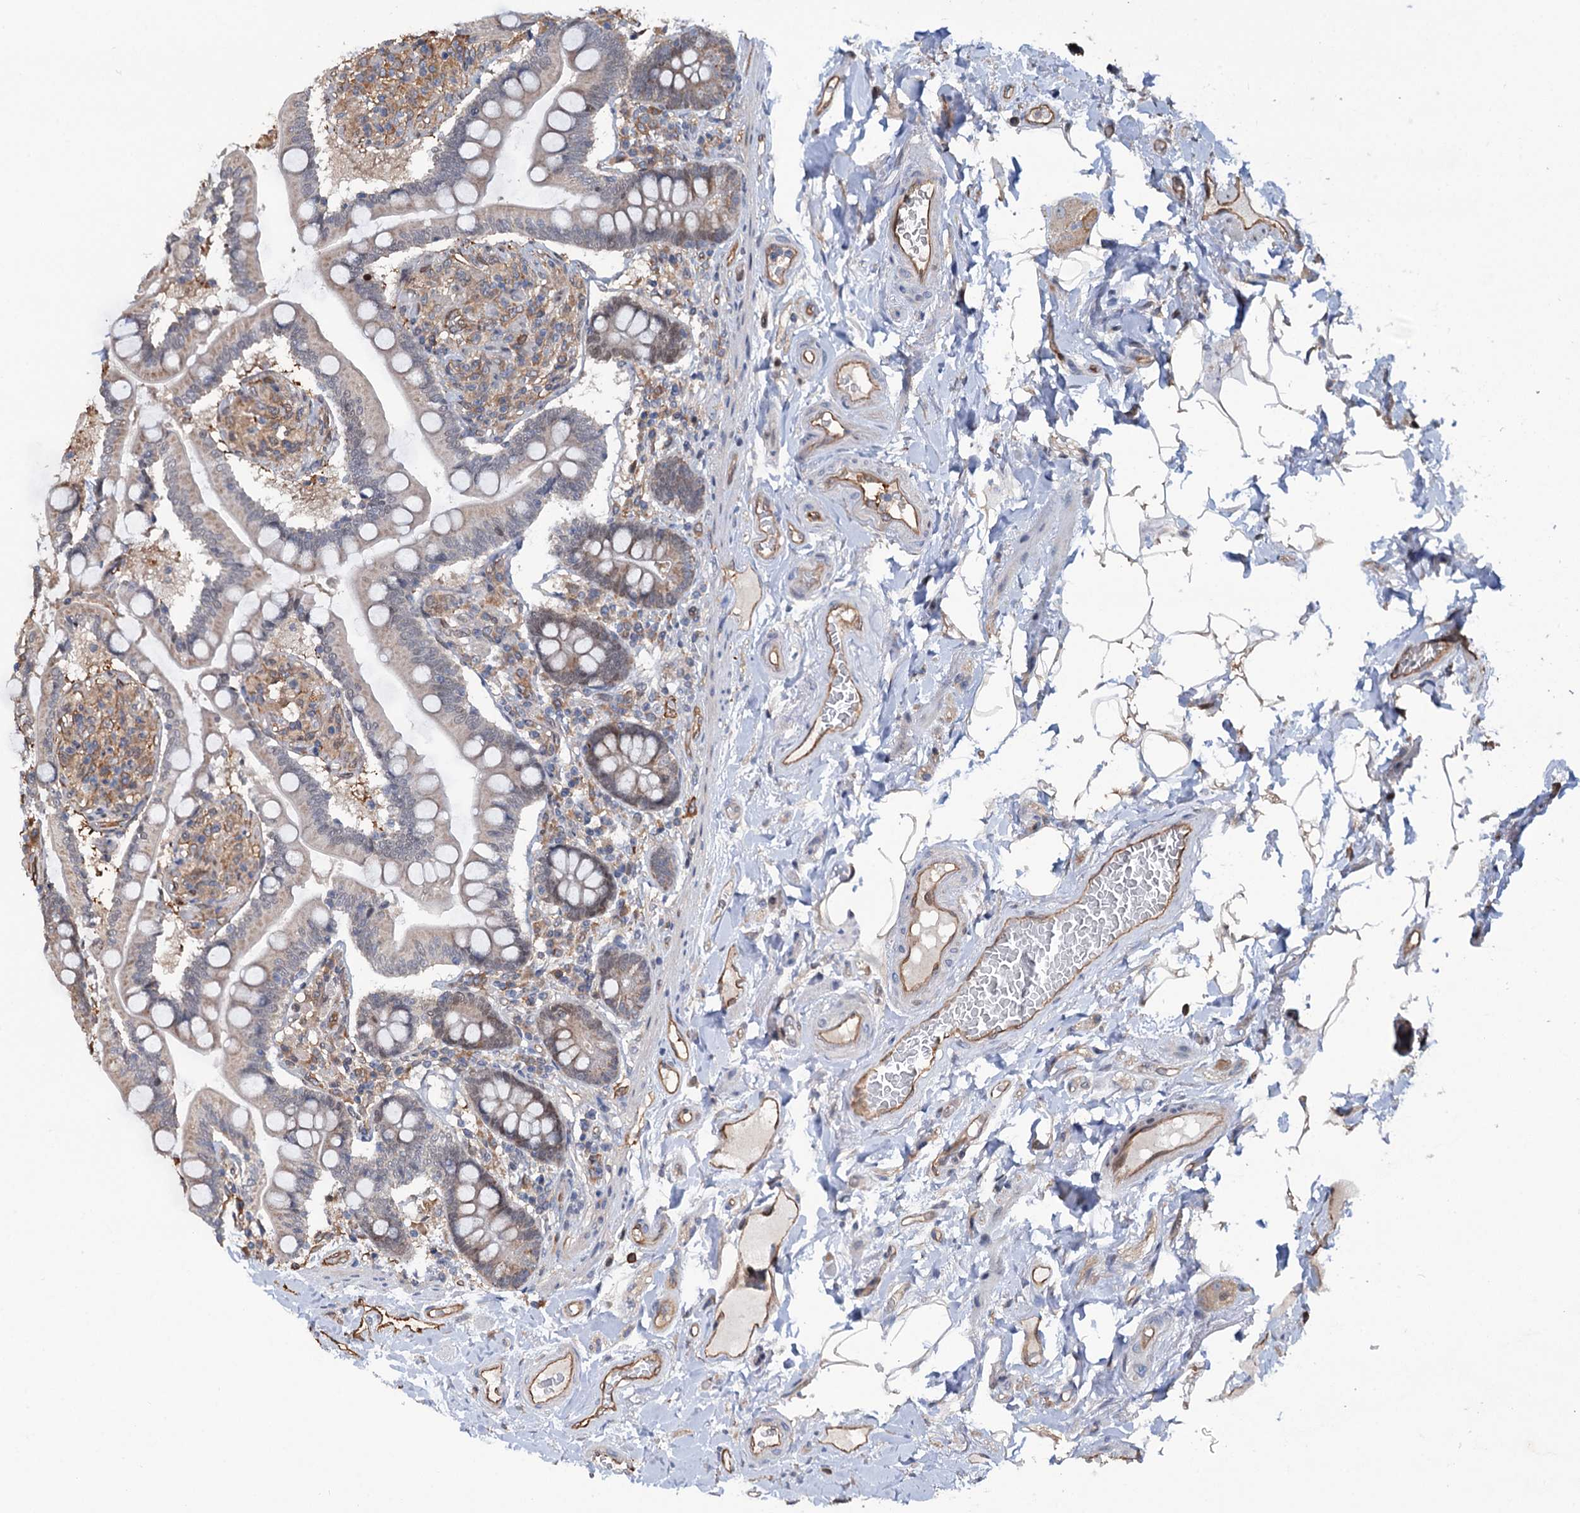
{"staining": {"intensity": "moderate", "quantity": "25%-75%", "location": "cytoplasmic/membranous"}, "tissue": "small intestine", "cell_type": "Glandular cells", "image_type": "normal", "snomed": [{"axis": "morphology", "description": "Normal tissue, NOS"}, {"axis": "topography", "description": "Small intestine"}], "caption": "This image exhibits immunohistochemistry (IHC) staining of normal human small intestine, with medium moderate cytoplasmic/membranous expression in about 25%-75% of glandular cells.", "gene": "NCAPD2", "patient": {"sex": "female", "age": 64}}